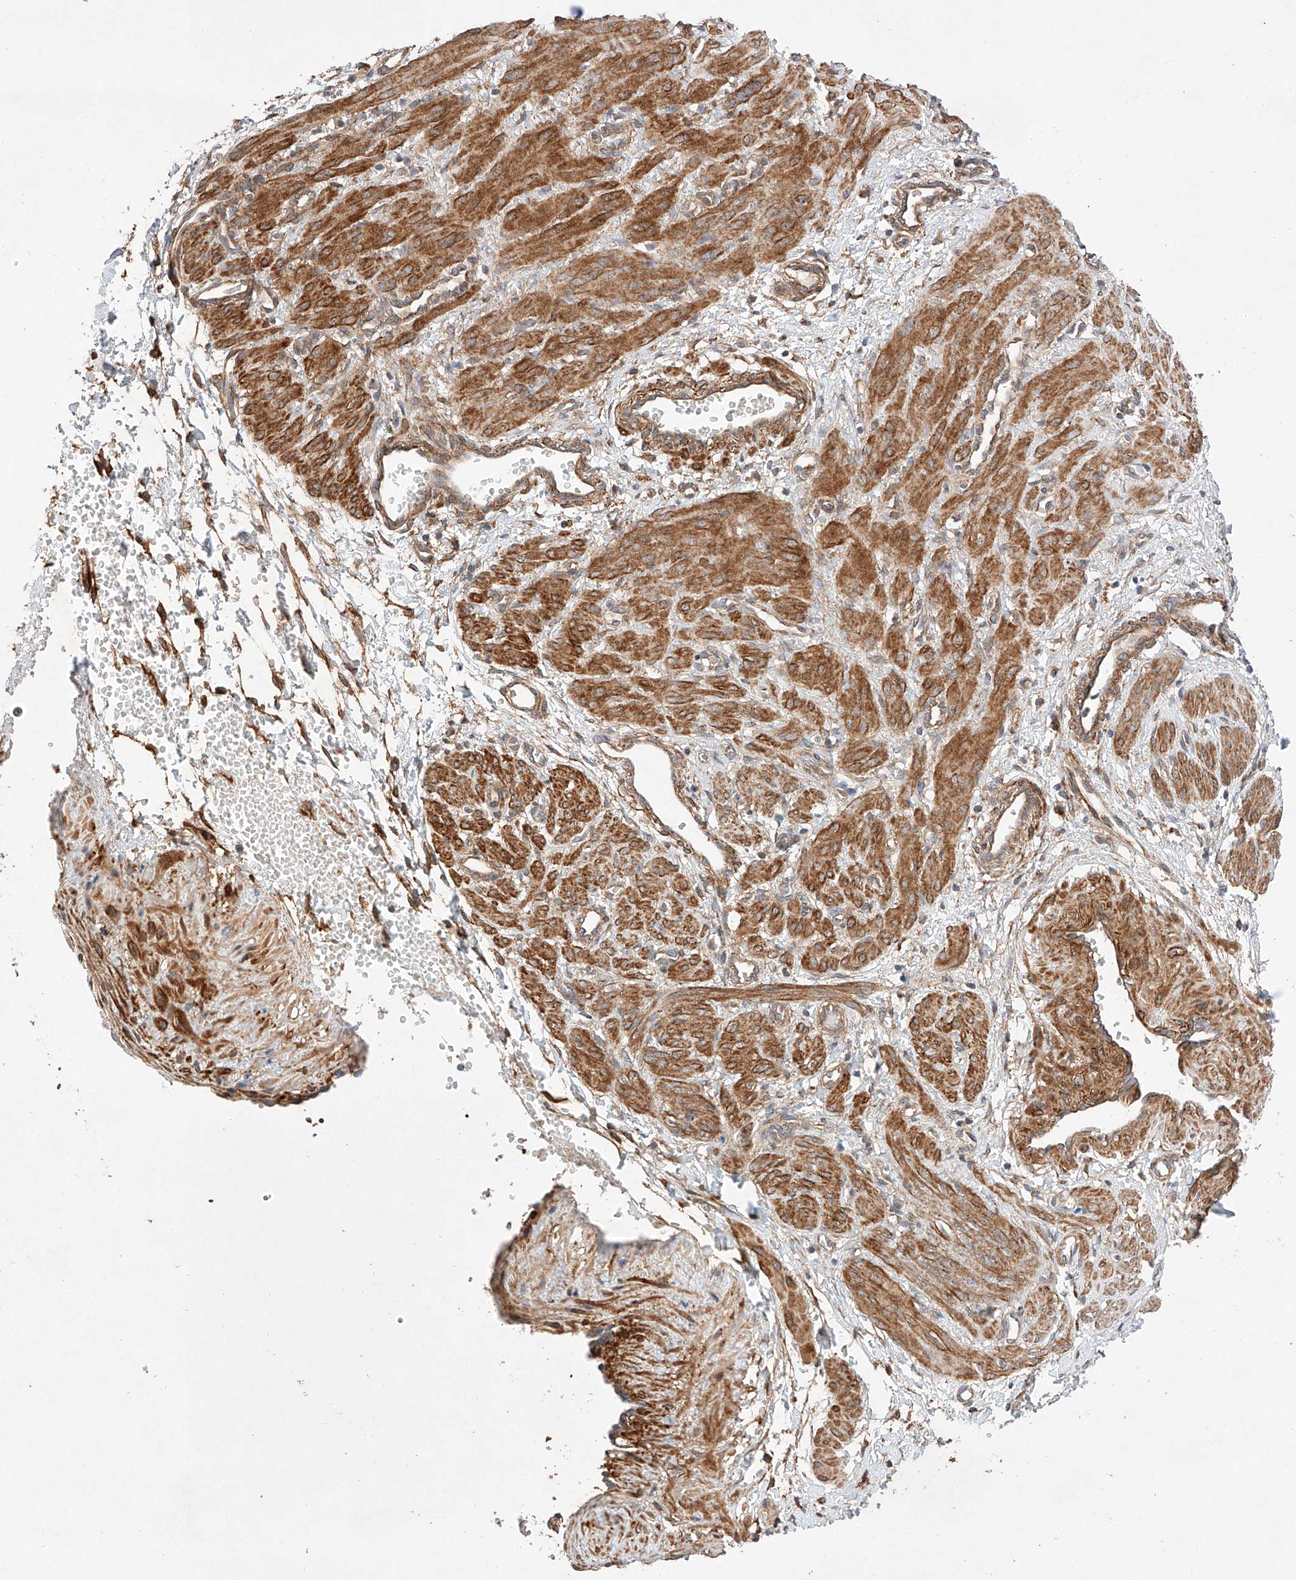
{"staining": {"intensity": "strong", "quantity": ">75%", "location": "cytoplasmic/membranous"}, "tissue": "smooth muscle", "cell_type": "Smooth muscle cells", "image_type": "normal", "snomed": [{"axis": "morphology", "description": "Normal tissue, NOS"}, {"axis": "topography", "description": "Endometrium"}], "caption": "Unremarkable smooth muscle was stained to show a protein in brown. There is high levels of strong cytoplasmic/membranous staining in approximately >75% of smooth muscle cells. The protein of interest is stained brown, and the nuclei are stained in blue (DAB IHC with brightfield microscopy, high magnification).", "gene": "RAB23", "patient": {"sex": "female", "age": 33}}